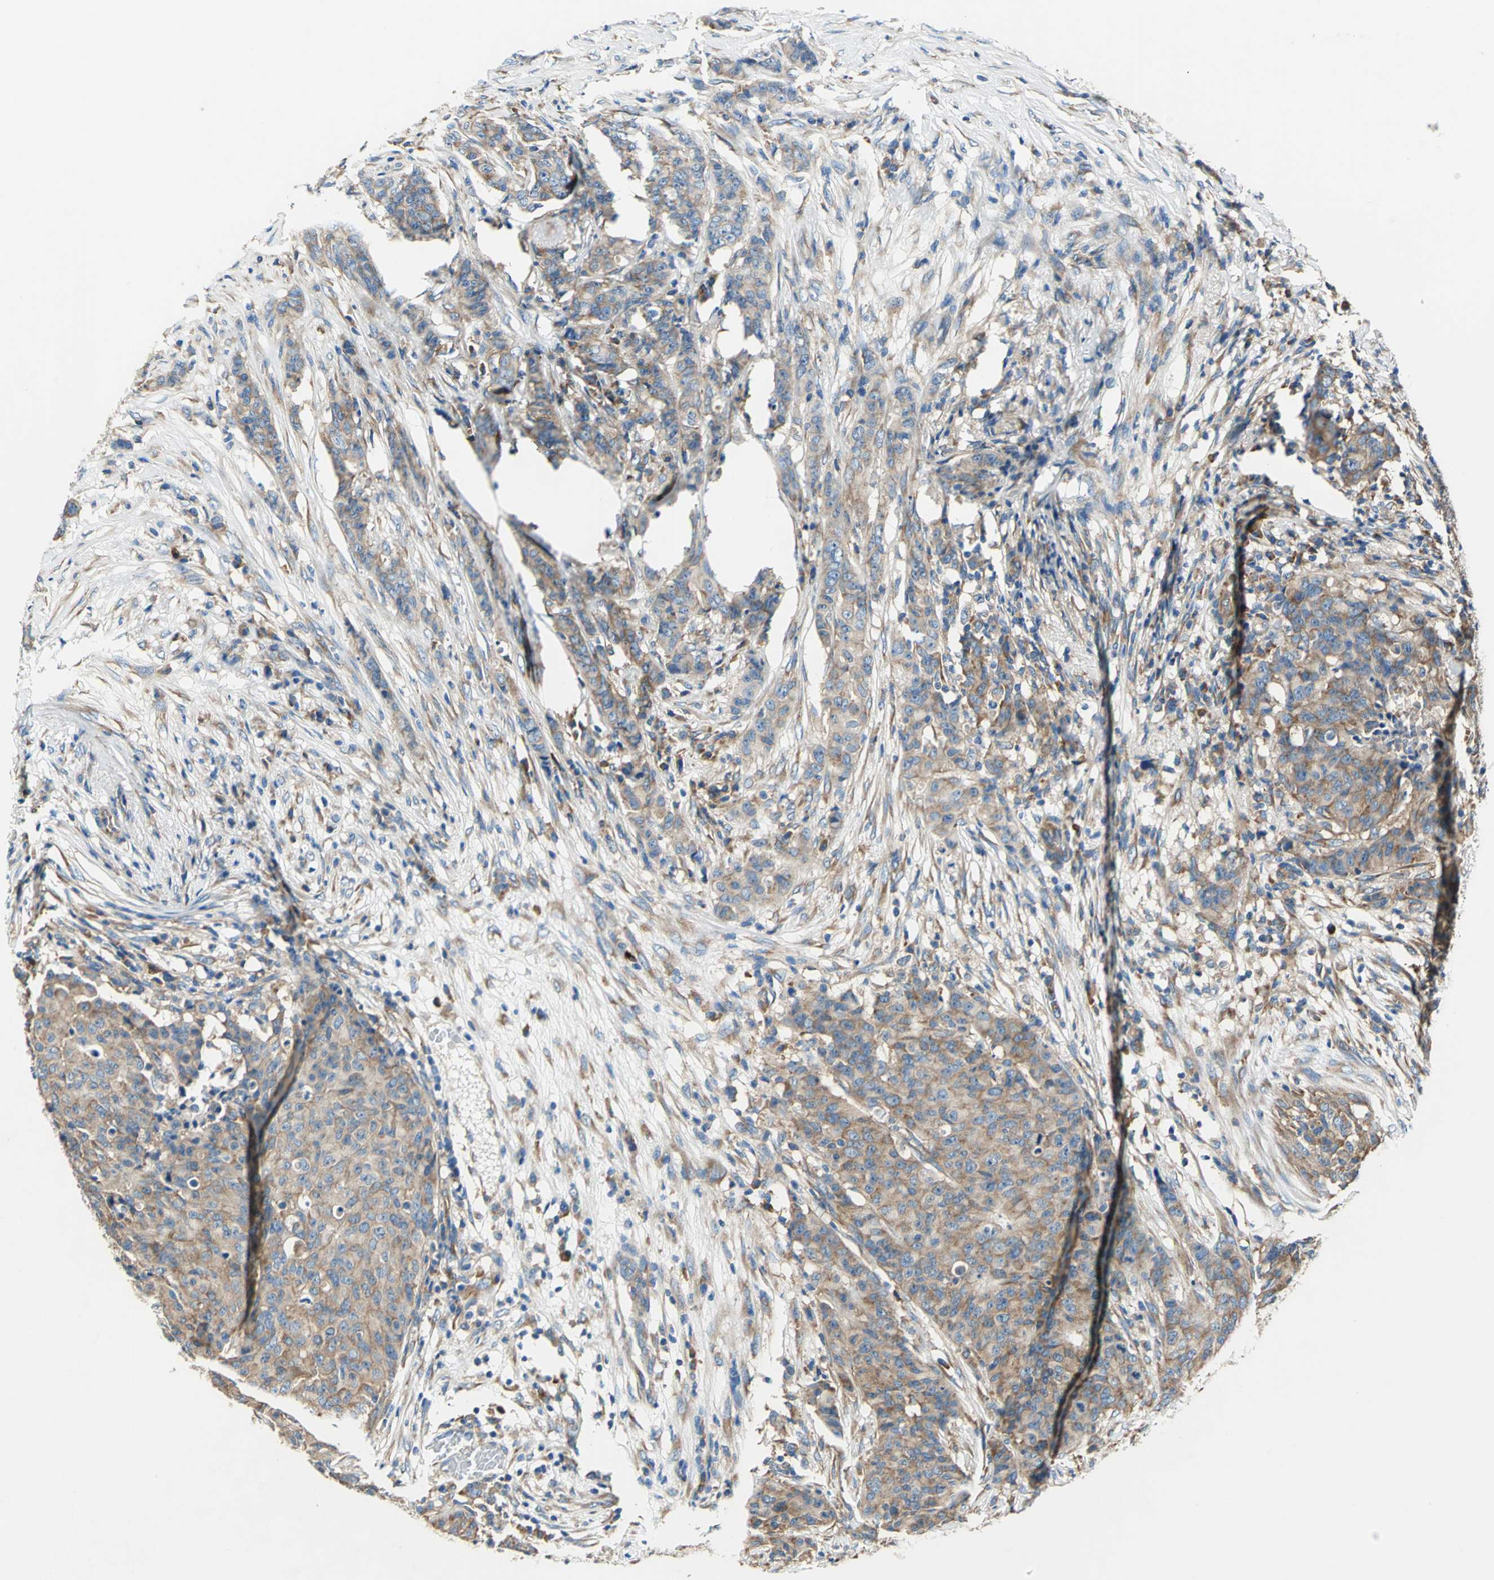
{"staining": {"intensity": "moderate", "quantity": ">75%", "location": "cytoplasmic/membranous"}, "tissue": "breast cancer", "cell_type": "Tumor cells", "image_type": "cancer", "snomed": [{"axis": "morphology", "description": "Duct carcinoma"}, {"axis": "topography", "description": "Breast"}], "caption": "Human breast cancer (infiltrating ductal carcinoma) stained for a protein (brown) reveals moderate cytoplasmic/membranous positive positivity in about >75% of tumor cells.", "gene": "TRIM25", "patient": {"sex": "female", "age": 40}}